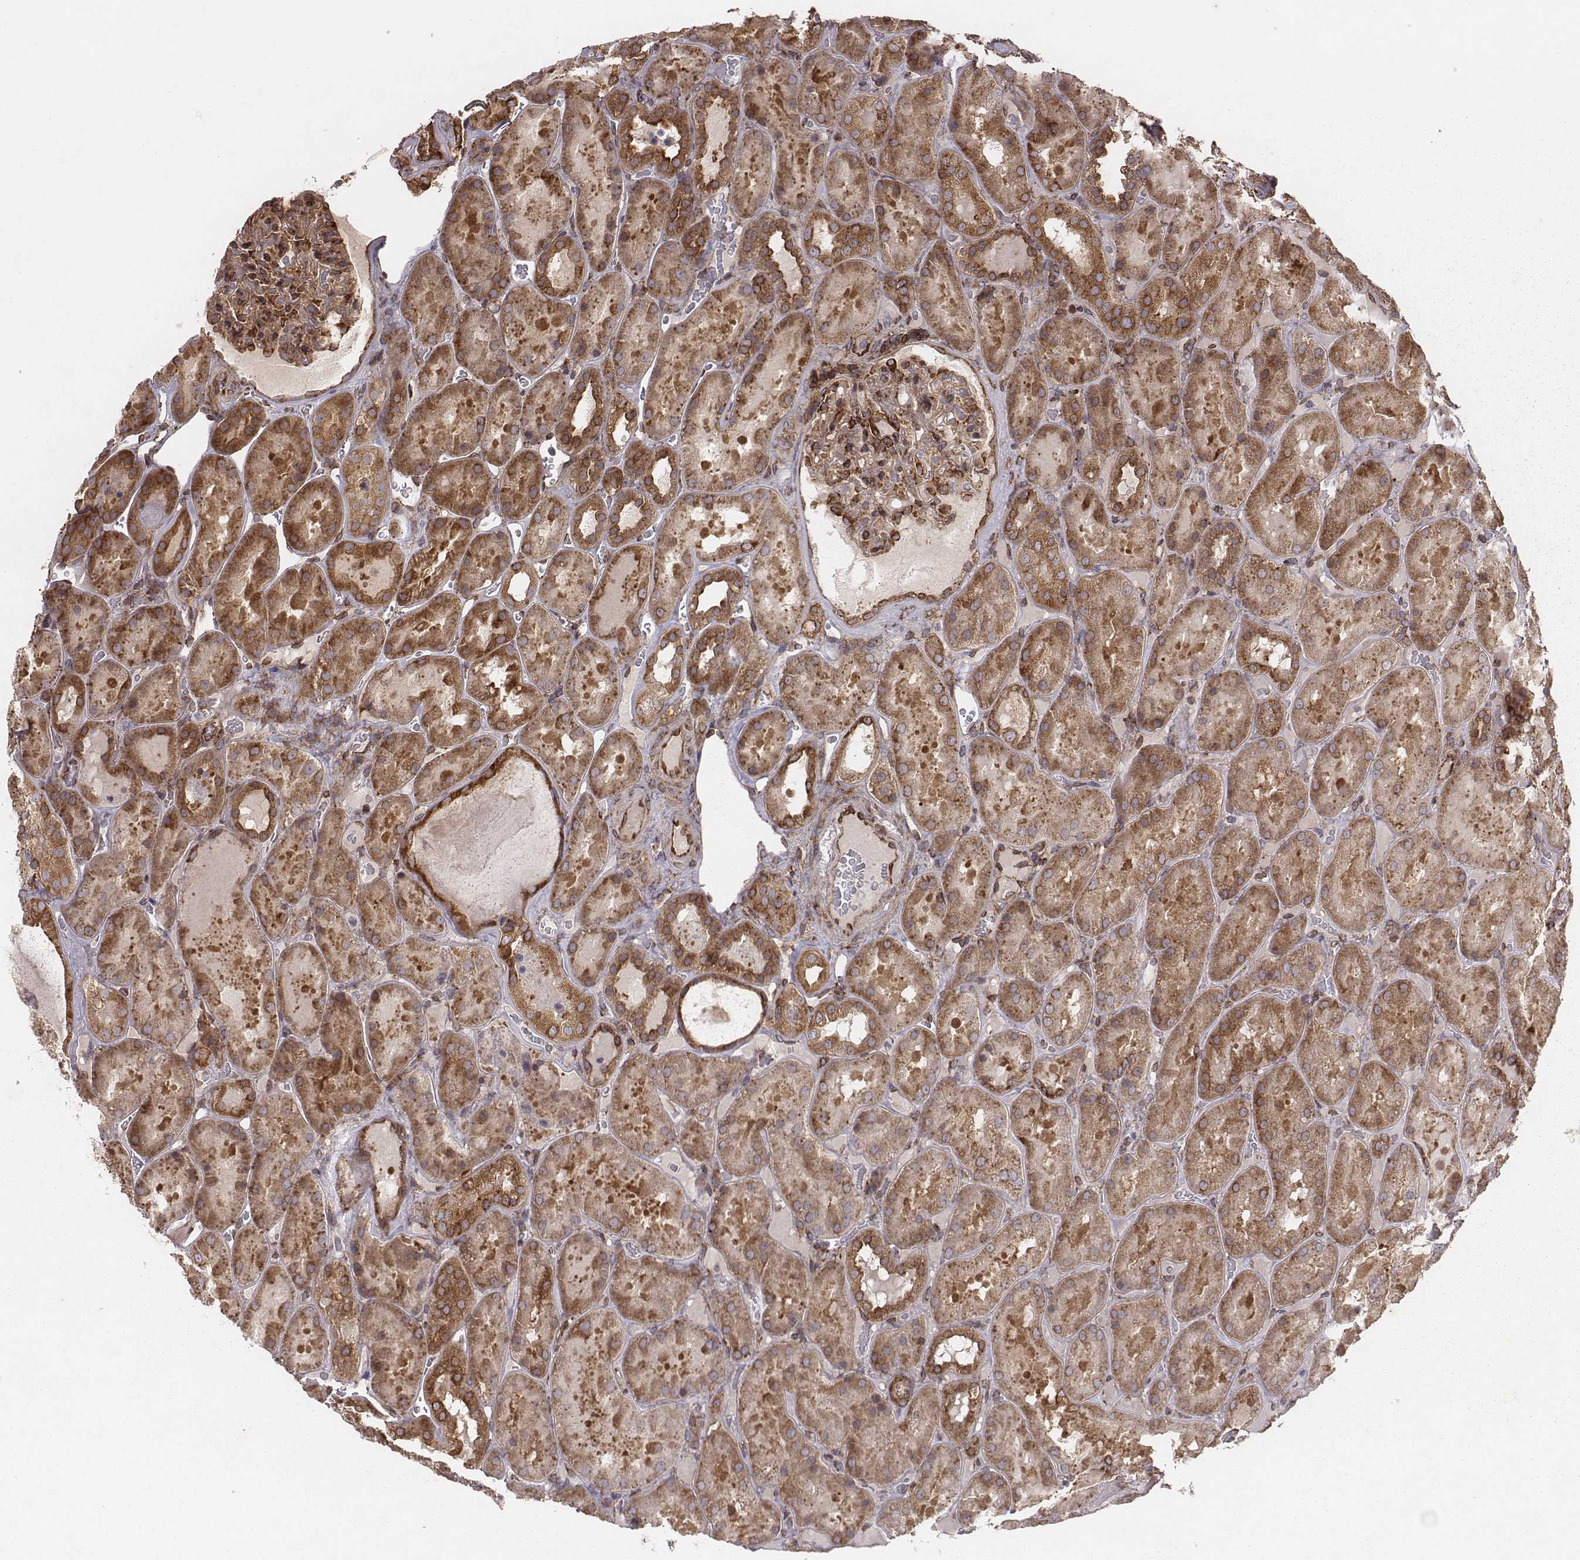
{"staining": {"intensity": "strong", "quantity": "25%-75%", "location": "cytoplasmic/membranous"}, "tissue": "kidney", "cell_type": "Cells in glomeruli", "image_type": "normal", "snomed": [{"axis": "morphology", "description": "Normal tissue, NOS"}, {"axis": "topography", "description": "Kidney"}], "caption": "An immunohistochemistry (IHC) micrograph of unremarkable tissue is shown. Protein staining in brown labels strong cytoplasmic/membranous positivity in kidney within cells in glomeruli. (Stains: DAB in brown, nuclei in blue, Microscopy: brightfield microscopy at high magnification).", "gene": "TXLNA", "patient": {"sex": "male", "age": 73}}